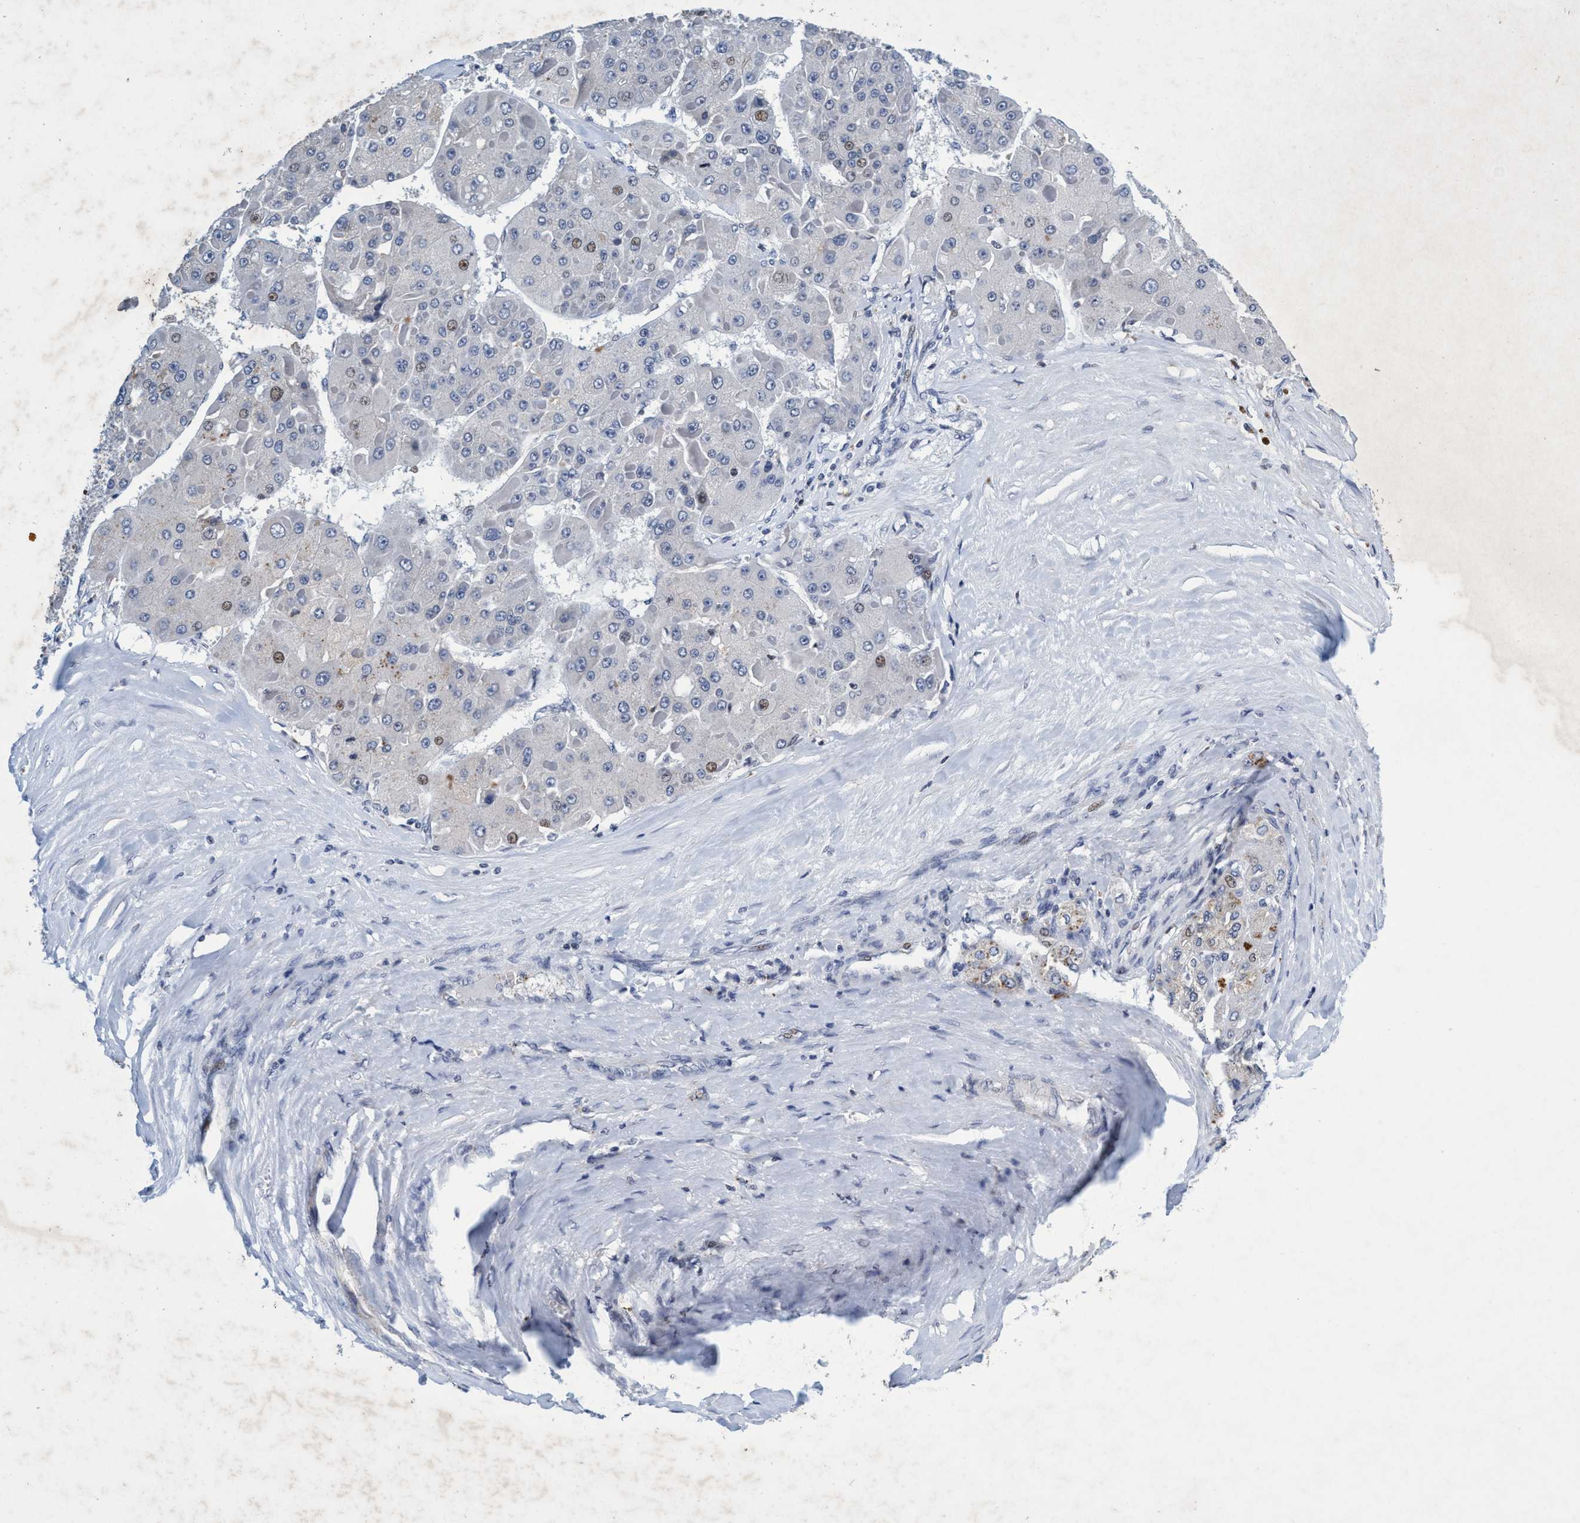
{"staining": {"intensity": "weak", "quantity": "25%-75%", "location": "cytoplasmic/membranous"}, "tissue": "liver cancer", "cell_type": "Tumor cells", "image_type": "cancer", "snomed": [{"axis": "morphology", "description": "Carcinoma, Hepatocellular, NOS"}, {"axis": "topography", "description": "Liver"}], "caption": "Liver cancer (hepatocellular carcinoma) stained with DAB immunohistochemistry (IHC) shows low levels of weak cytoplasmic/membranous expression in approximately 25%-75% of tumor cells.", "gene": "GRB14", "patient": {"sex": "female", "age": 73}}